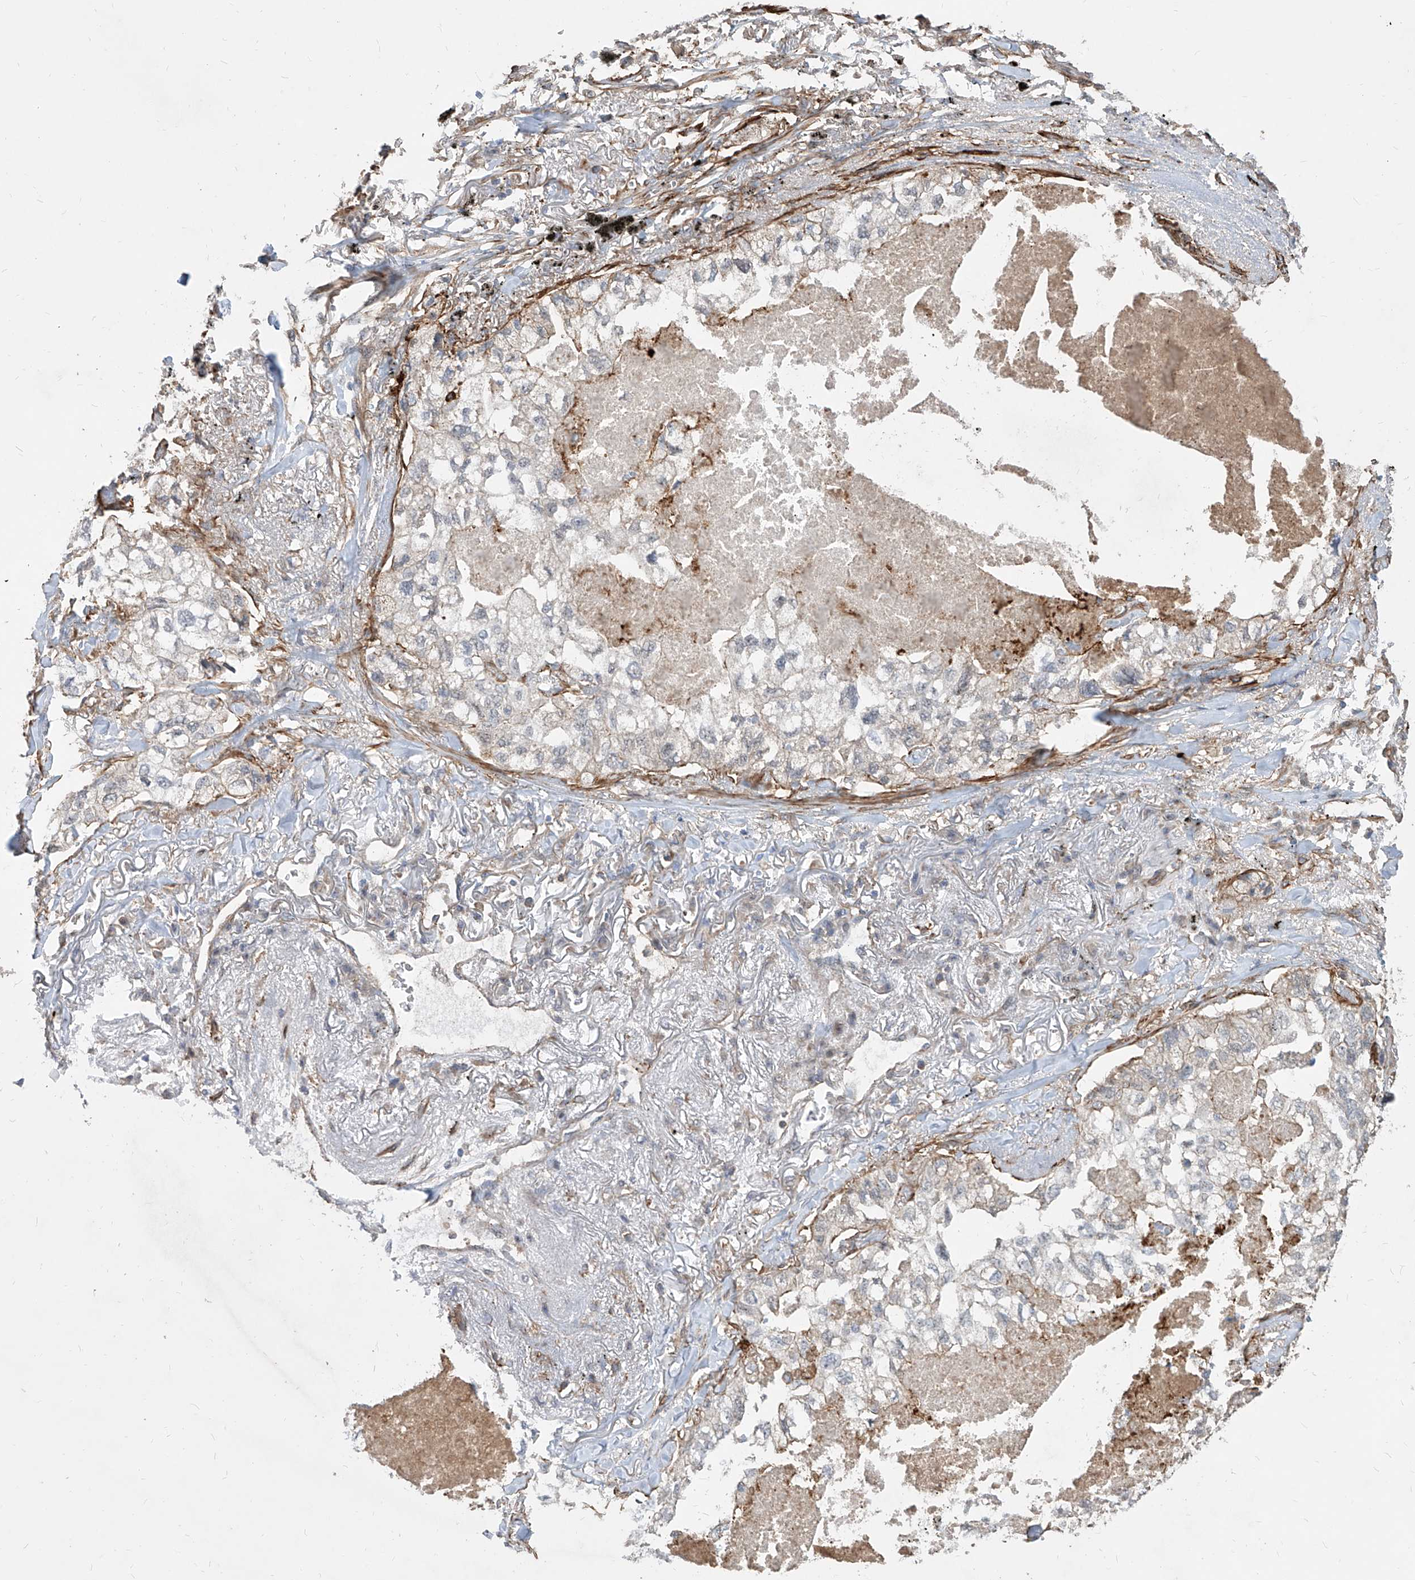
{"staining": {"intensity": "negative", "quantity": "none", "location": "none"}, "tissue": "lung cancer", "cell_type": "Tumor cells", "image_type": "cancer", "snomed": [{"axis": "morphology", "description": "Adenocarcinoma, NOS"}, {"axis": "topography", "description": "Lung"}], "caption": "High magnification brightfield microscopy of lung cancer stained with DAB (brown) and counterstained with hematoxylin (blue): tumor cells show no significant expression.", "gene": "FAM83B", "patient": {"sex": "male", "age": 65}}